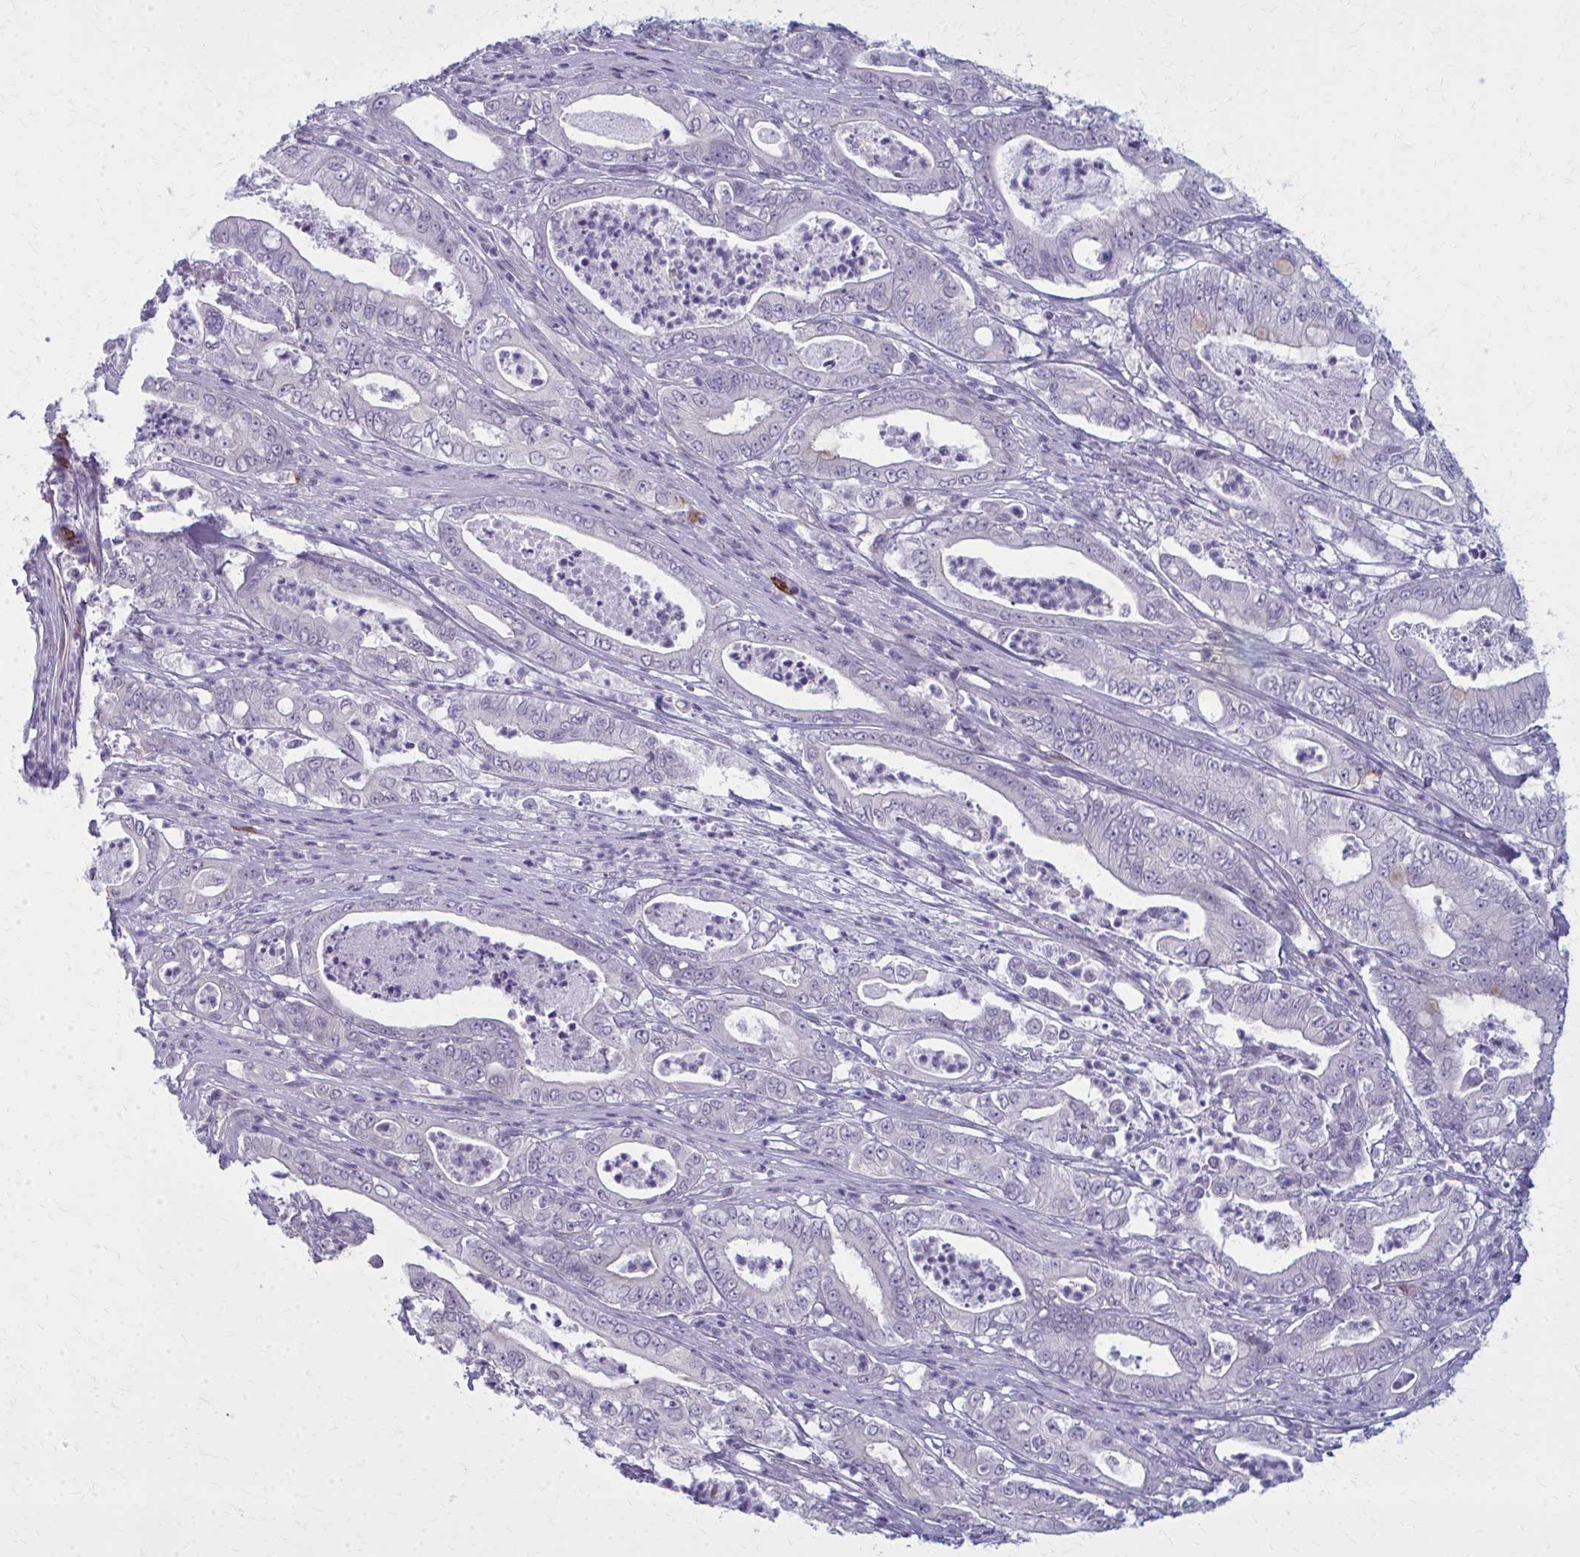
{"staining": {"intensity": "negative", "quantity": "none", "location": "none"}, "tissue": "pancreatic cancer", "cell_type": "Tumor cells", "image_type": "cancer", "snomed": [{"axis": "morphology", "description": "Adenocarcinoma, NOS"}, {"axis": "topography", "description": "Pancreas"}], "caption": "Pancreatic adenocarcinoma stained for a protein using immunohistochemistry (IHC) reveals no positivity tumor cells.", "gene": "CD38", "patient": {"sex": "male", "age": 71}}